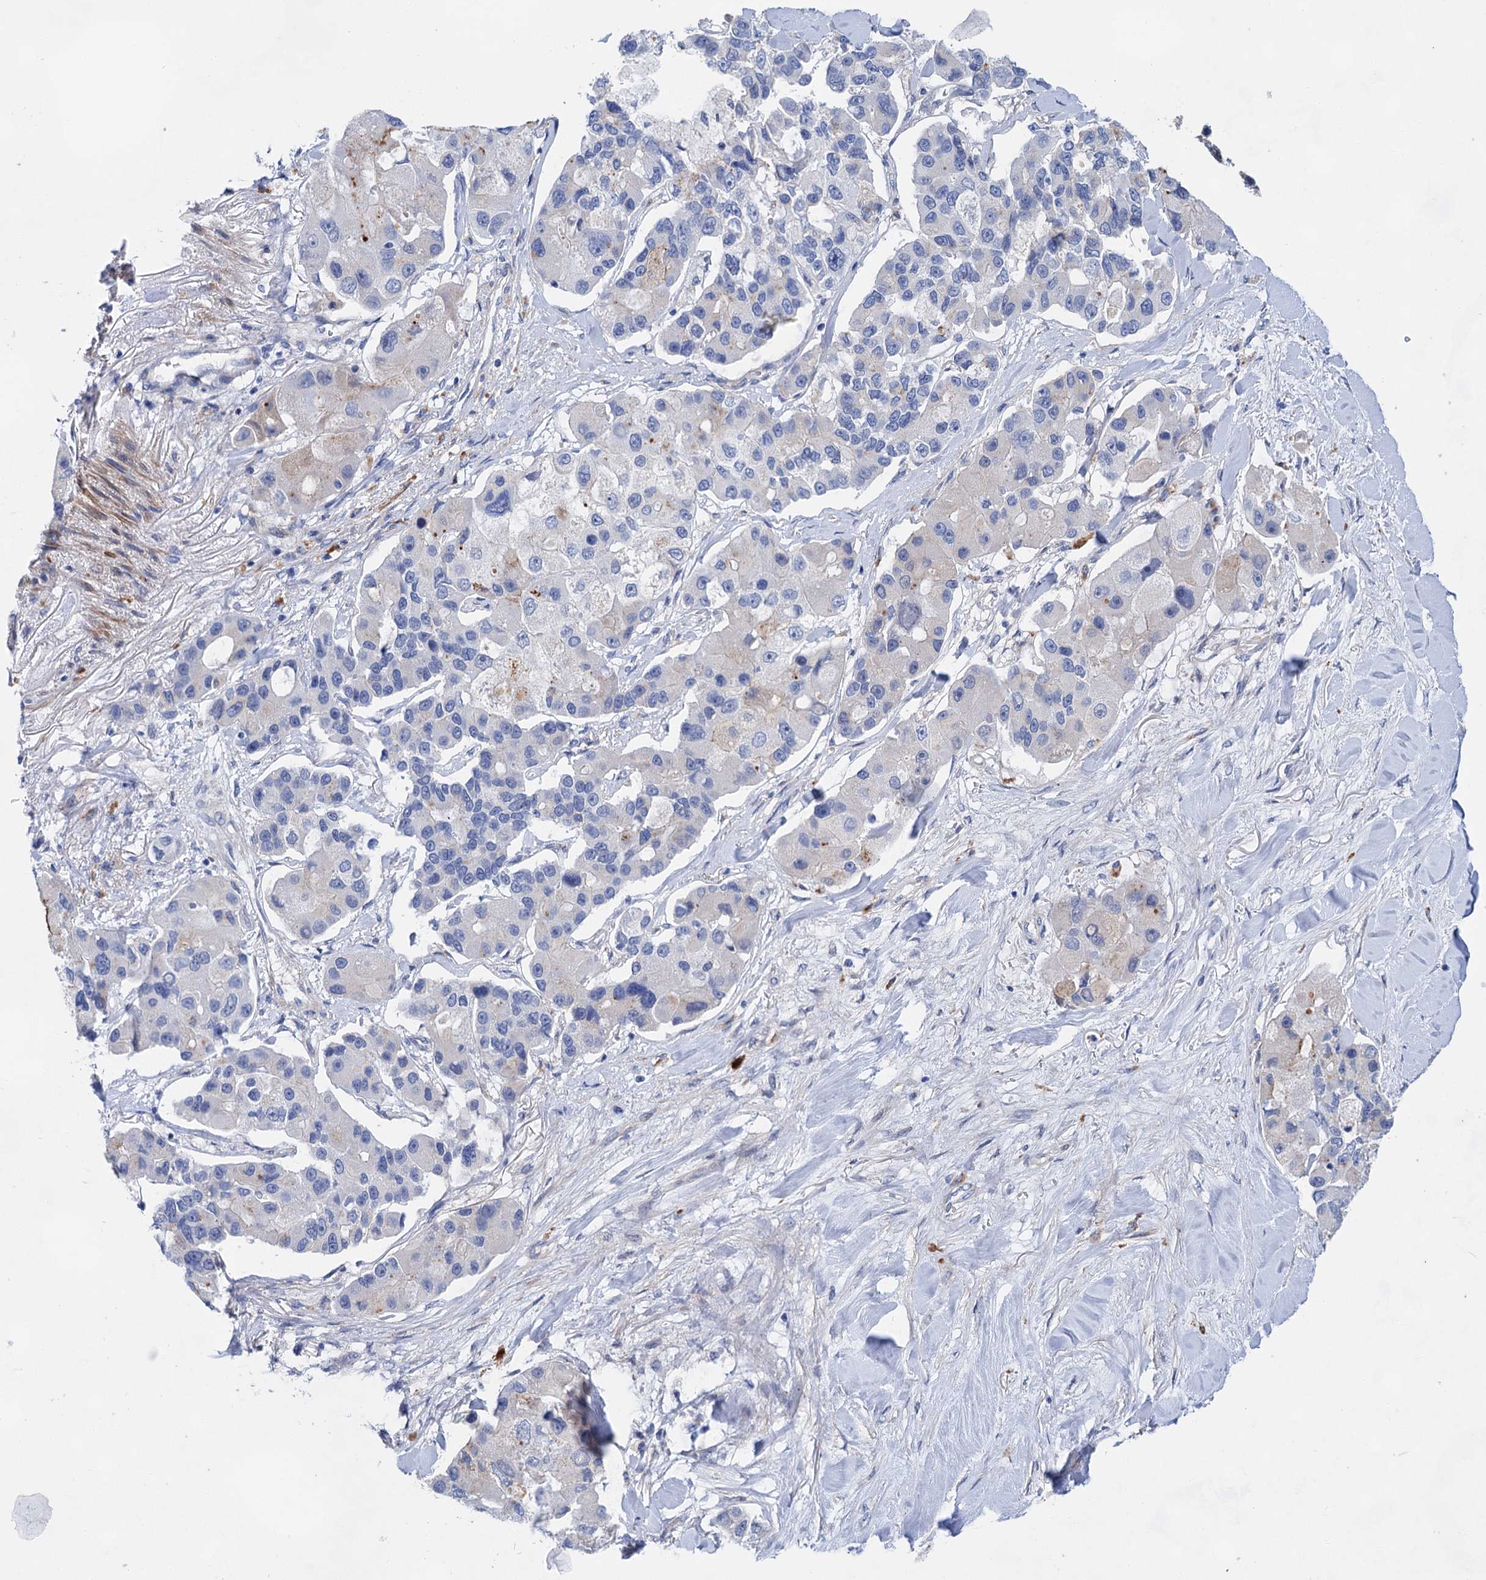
{"staining": {"intensity": "negative", "quantity": "none", "location": "none"}, "tissue": "lung cancer", "cell_type": "Tumor cells", "image_type": "cancer", "snomed": [{"axis": "morphology", "description": "Adenocarcinoma, NOS"}, {"axis": "topography", "description": "Lung"}], "caption": "A photomicrograph of human lung adenocarcinoma is negative for staining in tumor cells.", "gene": "GPR155", "patient": {"sex": "female", "age": 54}}